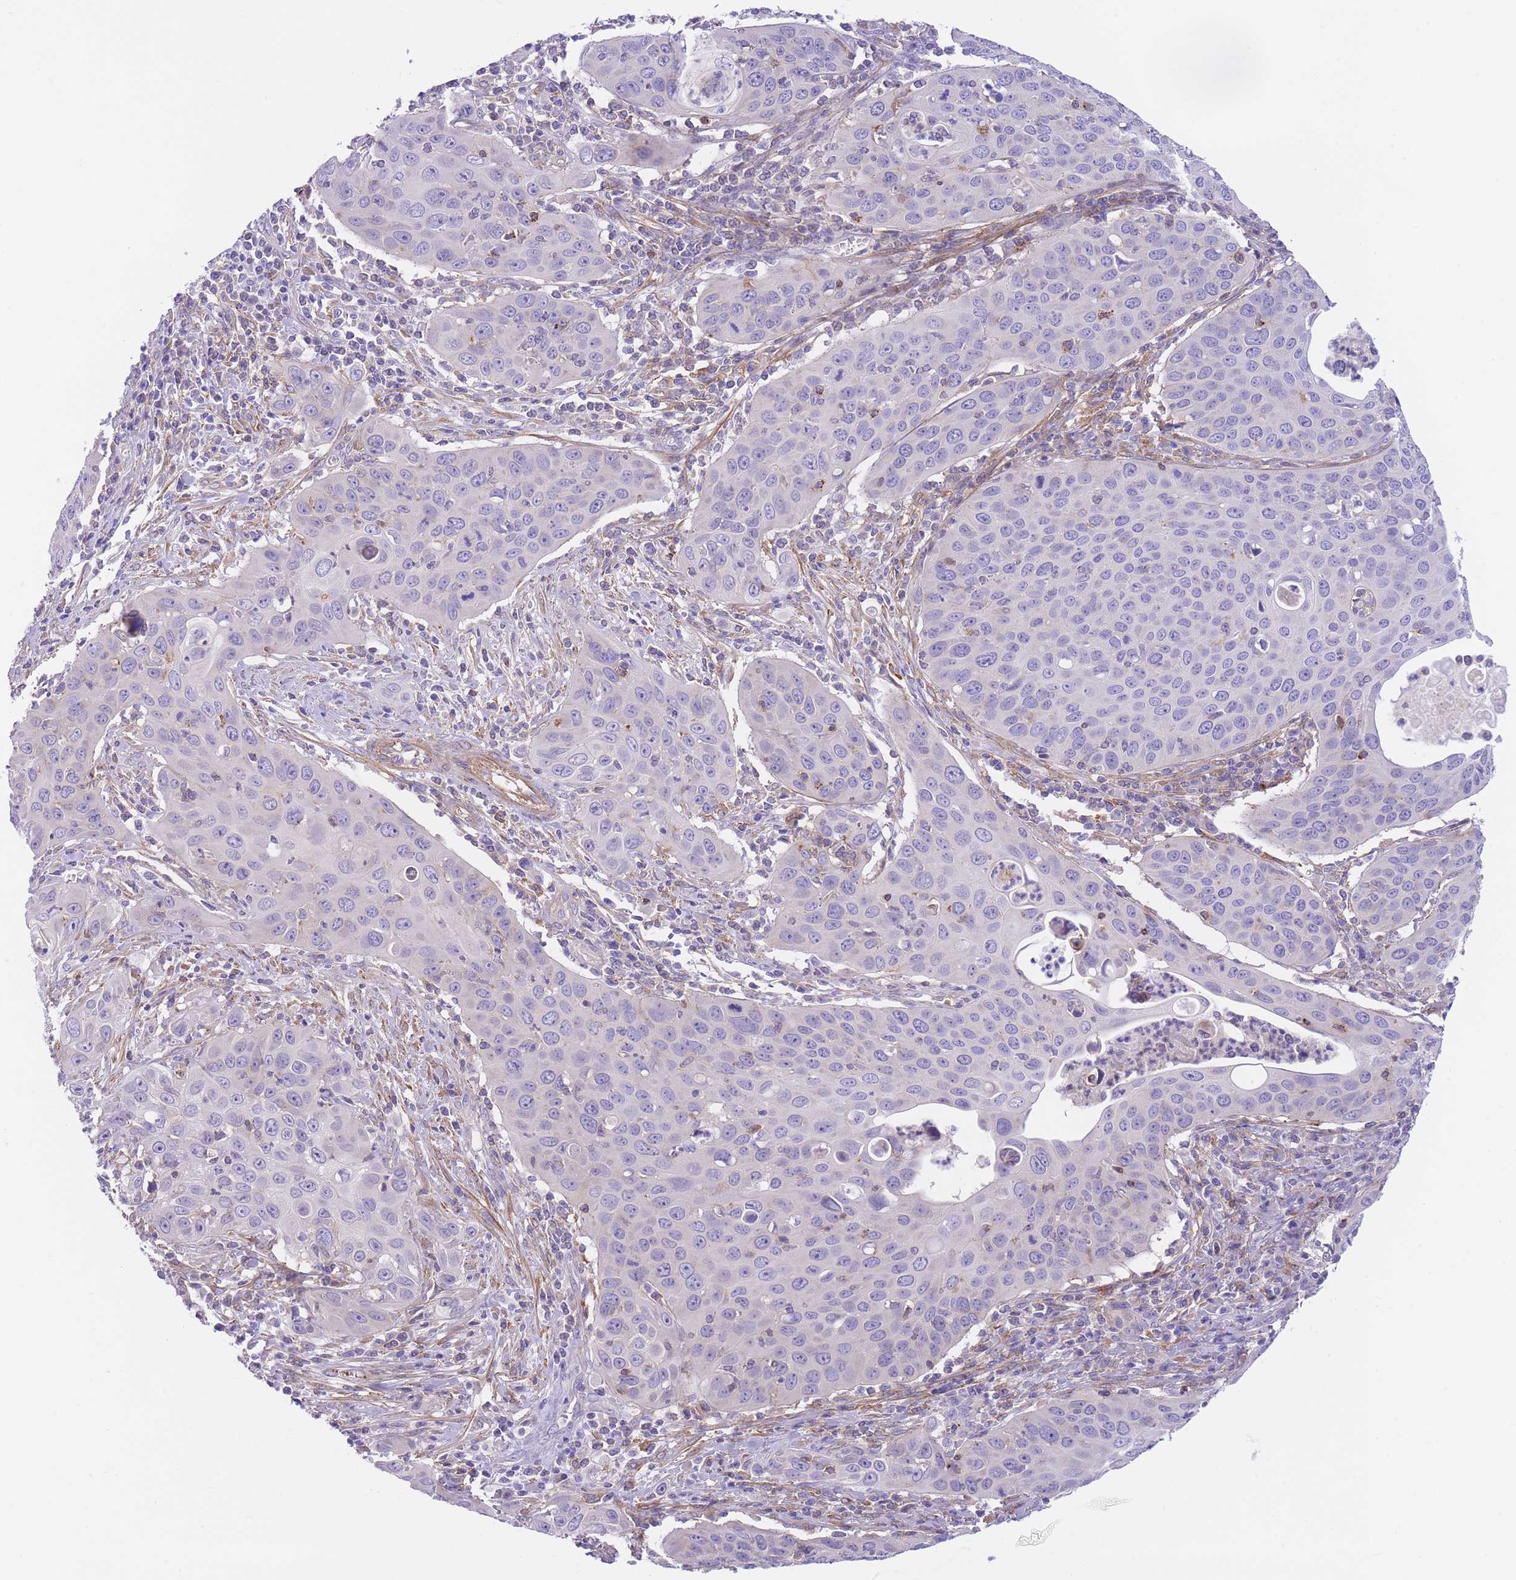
{"staining": {"intensity": "negative", "quantity": "none", "location": "none"}, "tissue": "cervical cancer", "cell_type": "Tumor cells", "image_type": "cancer", "snomed": [{"axis": "morphology", "description": "Squamous cell carcinoma, NOS"}, {"axis": "topography", "description": "Cervix"}], "caption": "This is a histopathology image of IHC staining of squamous cell carcinoma (cervical), which shows no staining in tumor cells. (IHC, brightfield microscopy, high magnification).", "gene": "LDB3", "patient": {"sex": "female", "age": 36}}